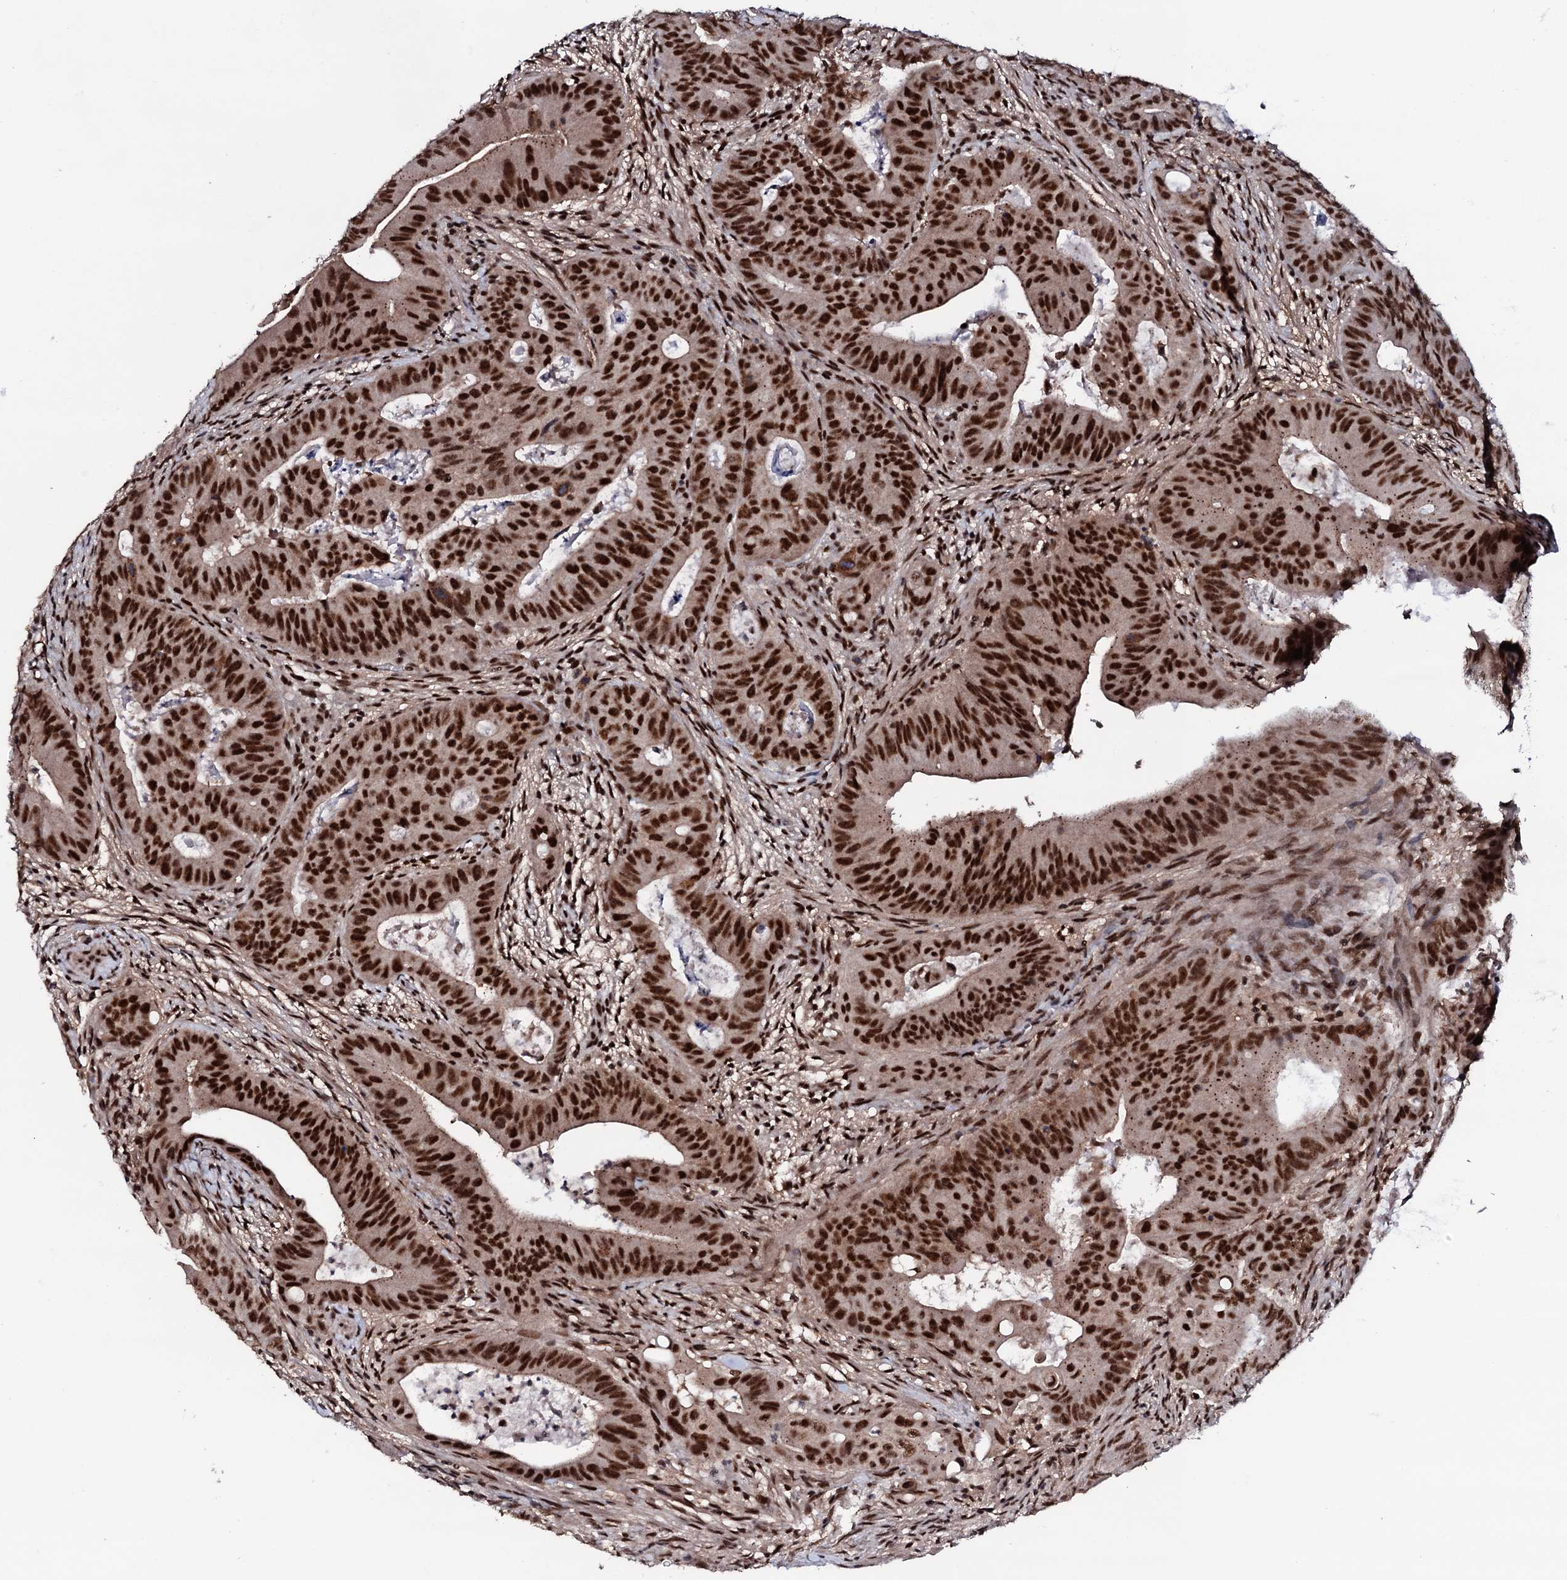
{"staining": {"intensity": "strong", "quantity": ">75%", "location": "nuclear"}, "tissue": "colorectal cancer", "cell_type": "Tumor cells", "image_type": "cancer", "snomed": [{"axis": "morphology", "description": "Adenocarcinoma, NOS"}, {"axis": "topography", "description": "Rectum"}], "caption": "IHC staining of colorectal cancer, which shows high levels of strong nuclear positivity in approximately >75% of tumor cells indicating strong nuclear protein positivity. The staining was performed using DAB (3,3'-diaminobenzidine) (brown) for protein detection and nuclei were counterstained in hematoxylin (blue).", "gene": "PRPF18", "patient": {"sex": "female", "age": 75}}